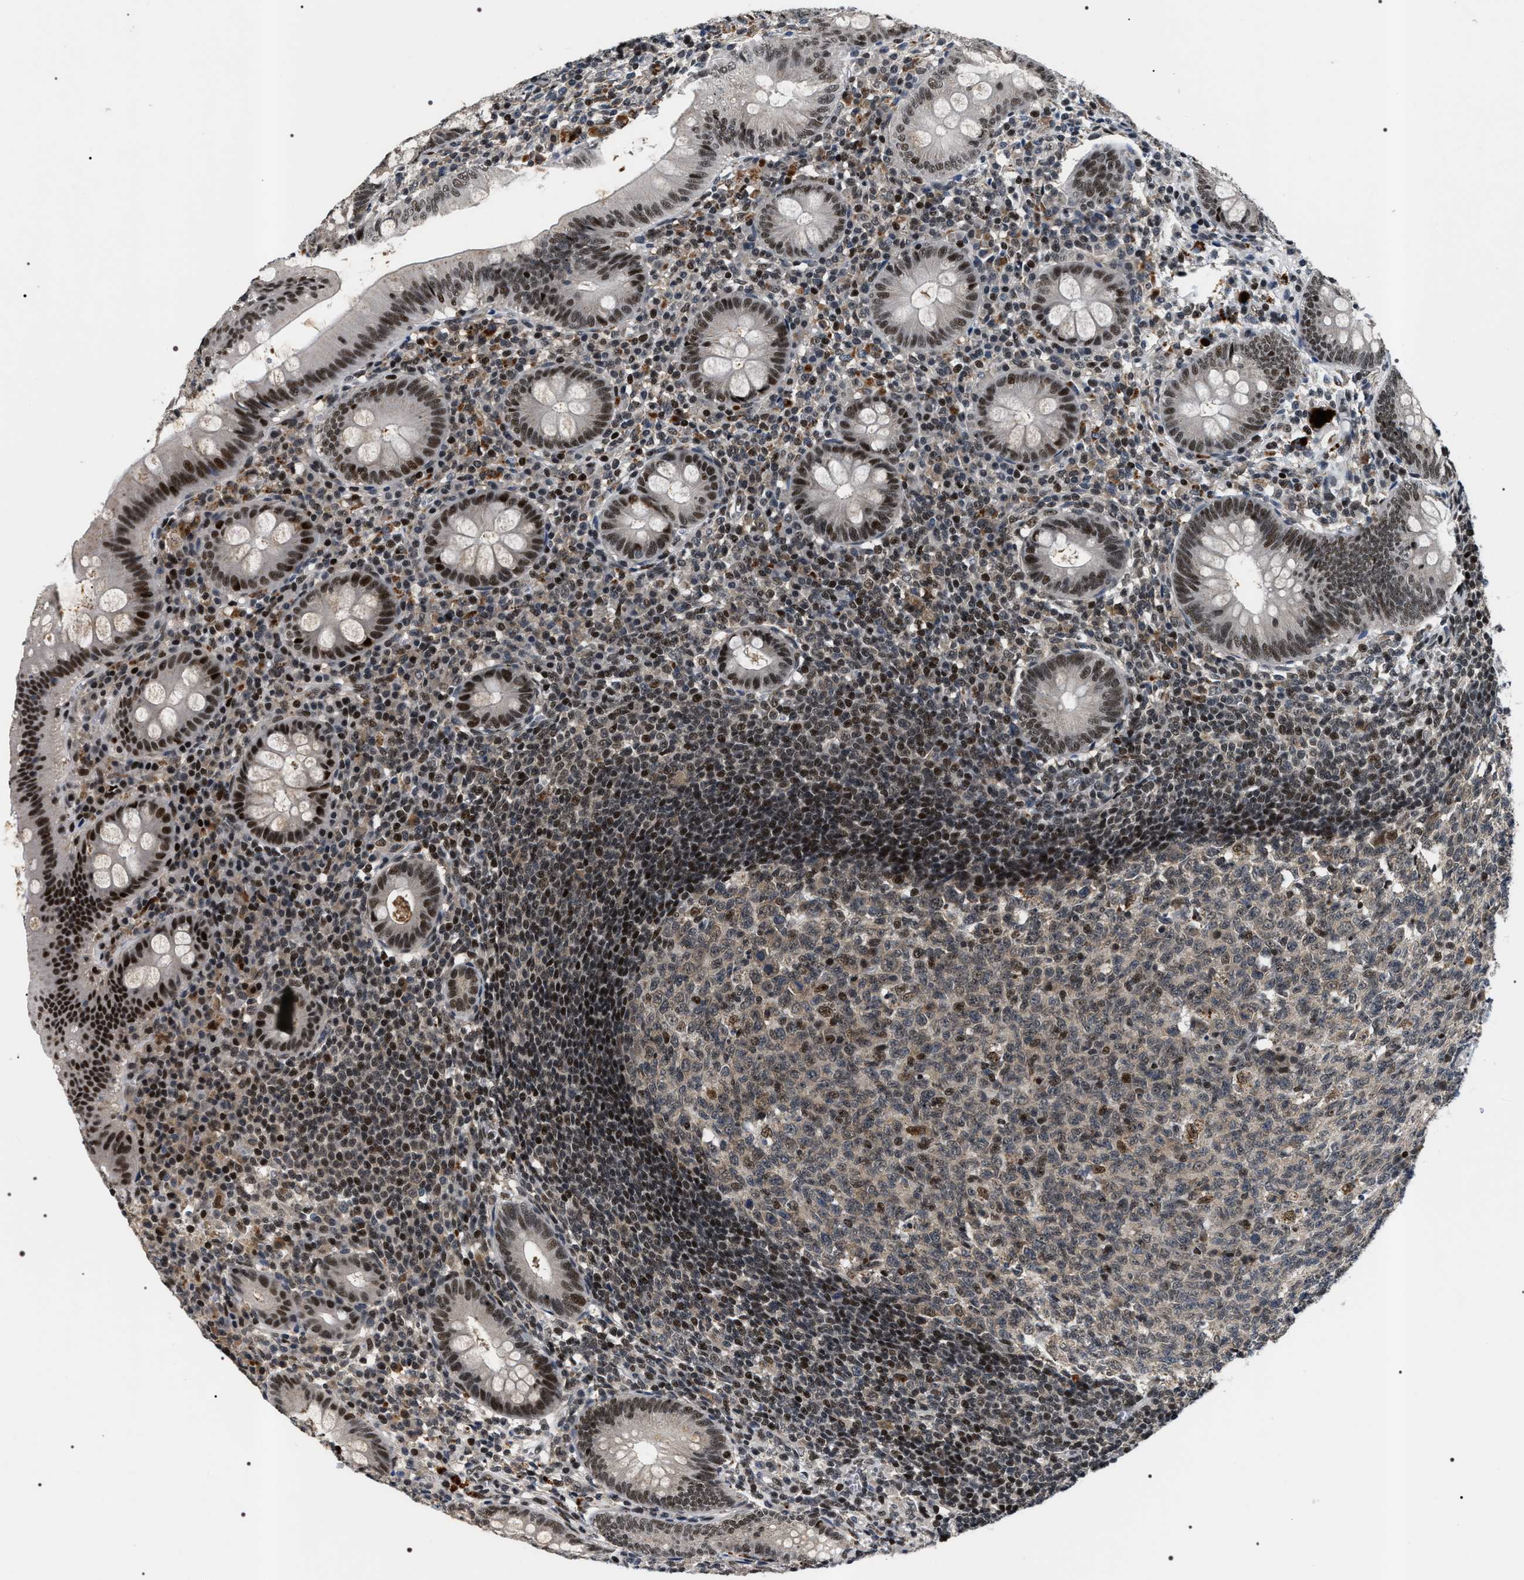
{"staining": {"intensity": "strong", "quantity": ">75%", "location": "nuclear"}, "tissue": "appendix", "cell_type": "Glandular cells", "image_type": "normal", "snomed": [{"axis": "morphology", "description": "Normal tissue, NOS"}, {"axis": "topography", "description": "Appendix"}], "caption": "The micrograph exhibits a brown stain indicating the presence of a protein in the nuclear of glandular cells in appendix.", "gene": "C7orf25", "patient": {"sex": "male", "age": 56}}